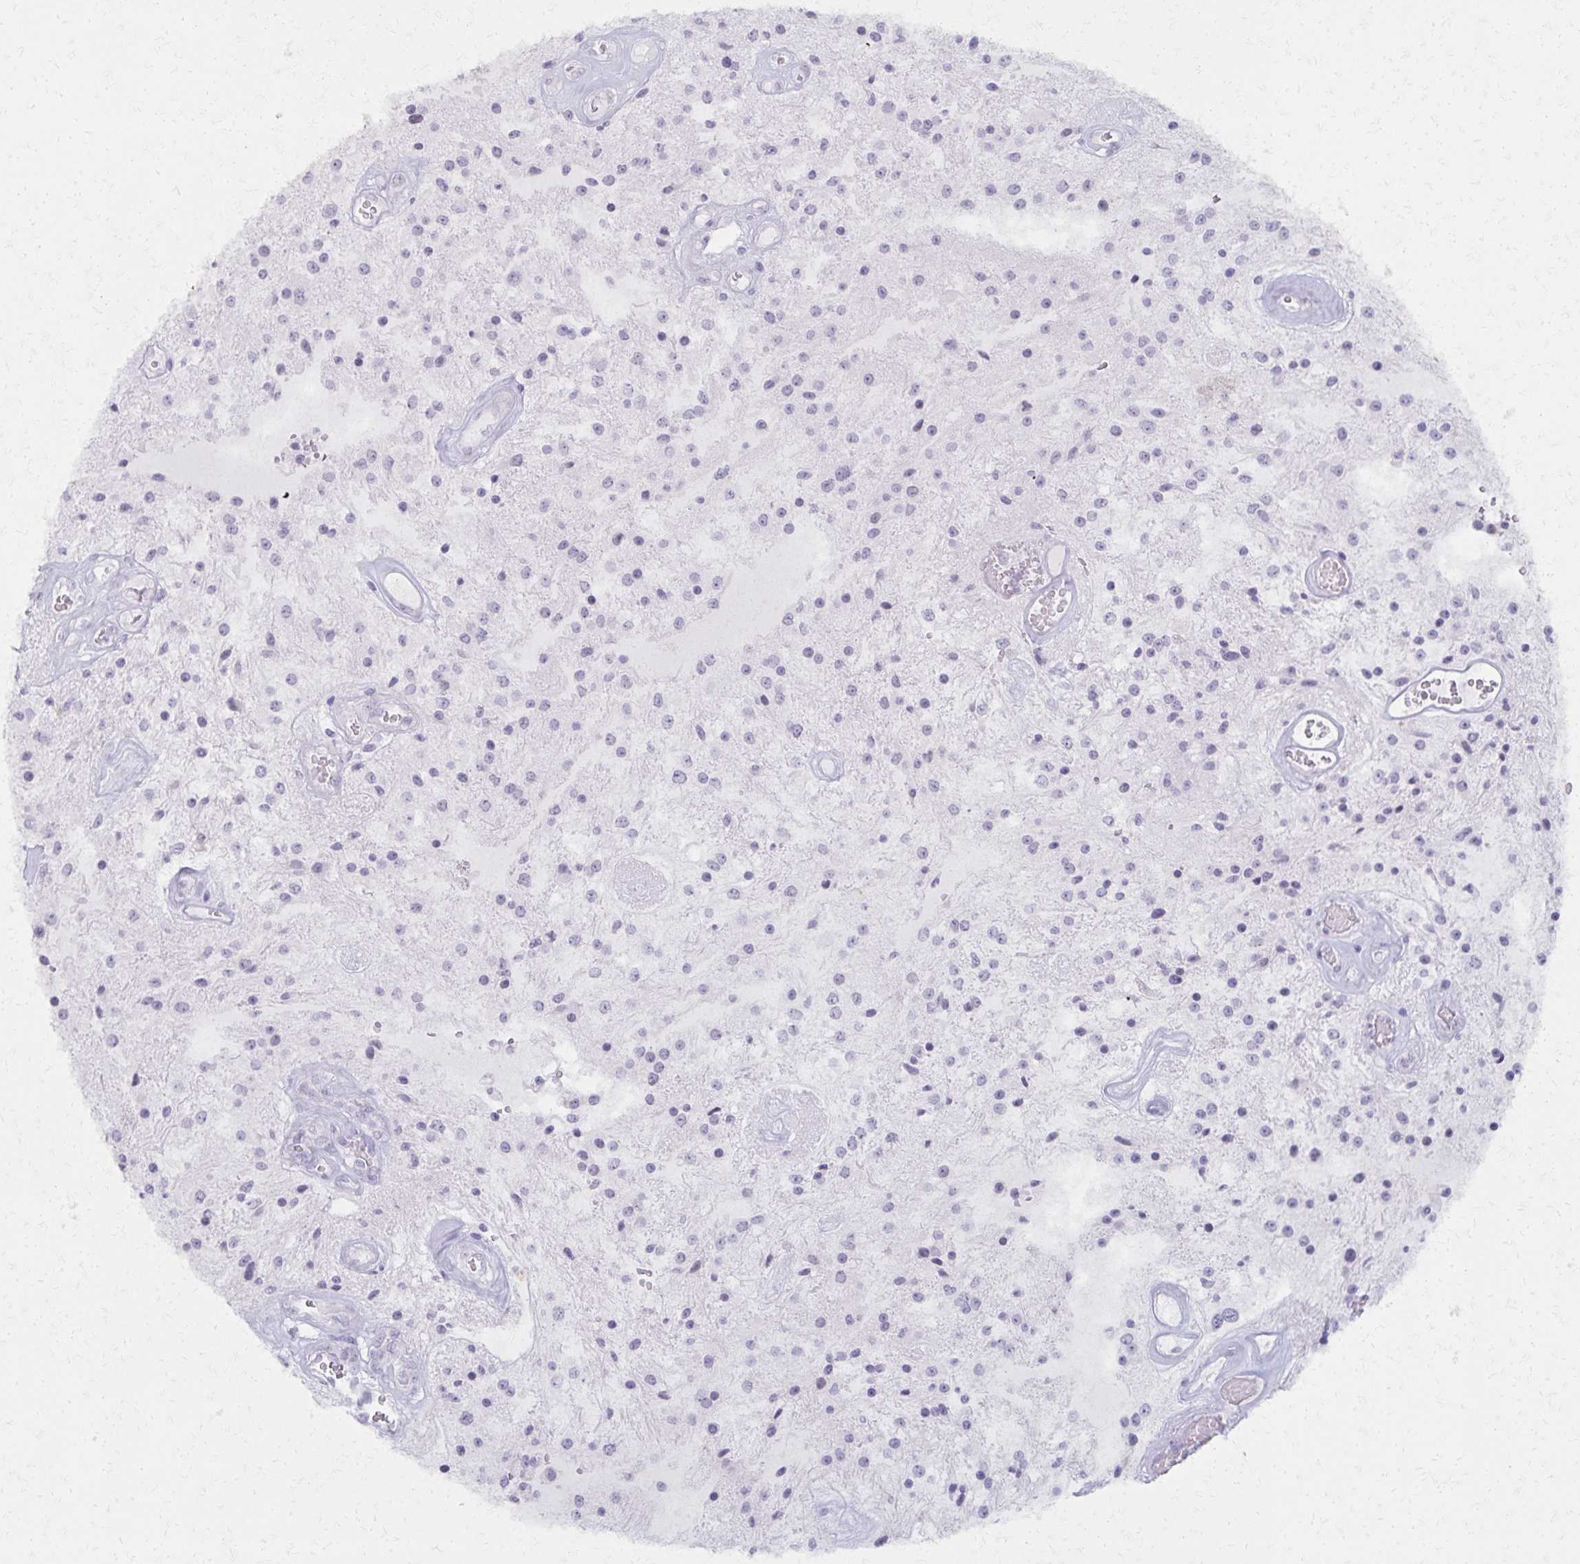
{"staining": {"intensity": "negative", "quantity": "none", "location": "none"}, "tissue": "glioma", "cell_type": "Tumor cells", "image_type": "cancer", "snomed": [{"axis": "morphology", "description": "Glioma, malignant, Low grade"}, {"axis": "topography", "description": "Cerebellum"}], "caption": "This image is of low-grade glioma (malignant) stained with IHC to label a protein in brown with the nuclei are counter-stained blue. There is no staining in tumor cells.", "gene": "MORC4", "patient": {"sex": "female", "age": 14}}